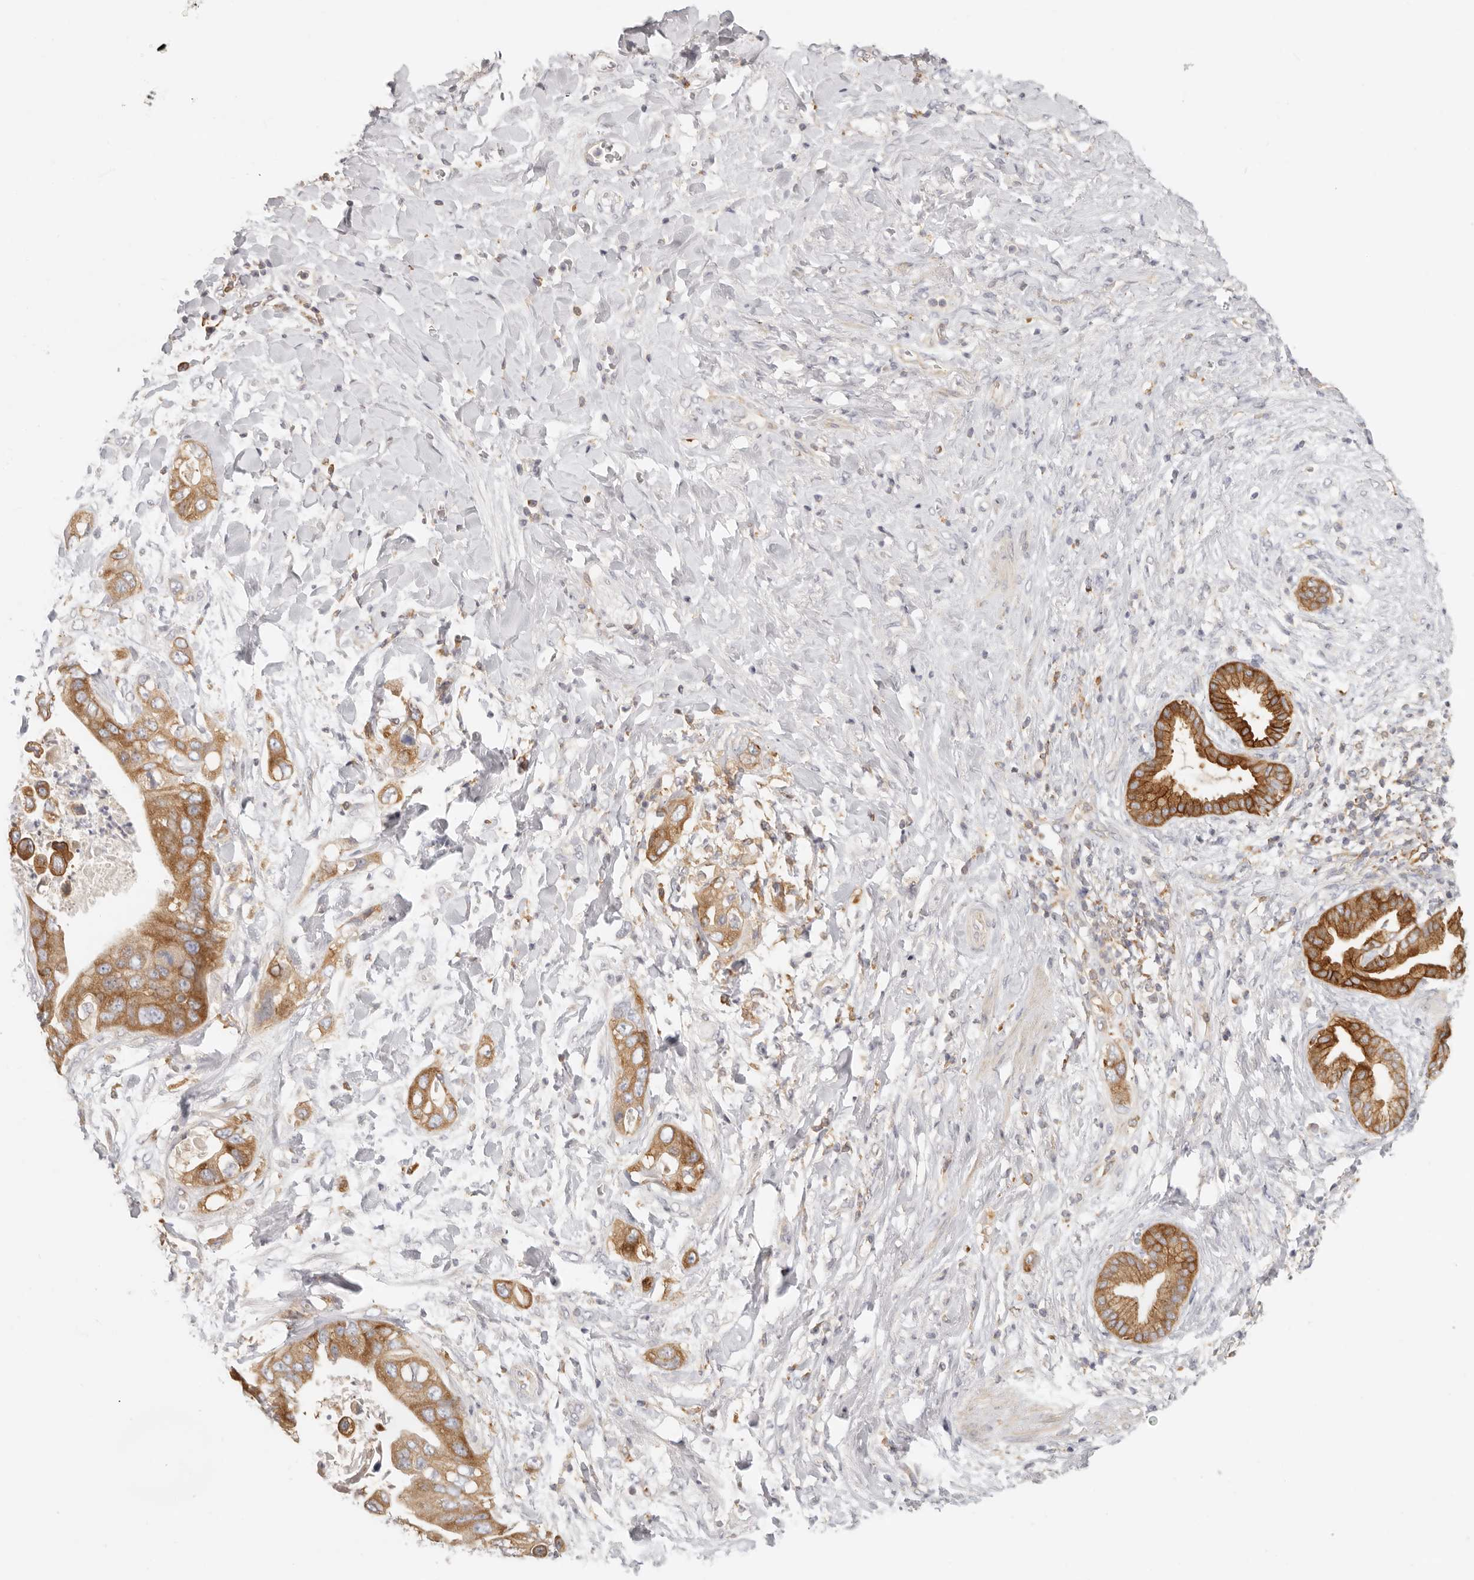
{"staining": {"intensity": "strong", "quantity": "25%-75%", "location": "cytoplasmic/membranous"}, "tissue": "pancreatic cancer", "cell_type": "Tumor cells", "image_type": "cancer", "snomed": [{"axis": "morphology", "description": "Adenocarcinoma, NOS"}, {"axis": "topography", "description": "Pancreas"}], "caption": "A brown stain labels strong cytoplasmic/membranous staining of a protein in human pancreatic cancer tumor cells. (Stains: DAB in brown, nuclei in blue, Microscopy: brightfield microscopy at high magnification).", "gene": "ANXA9", "patient": {"sex": "female", "age": 78}}